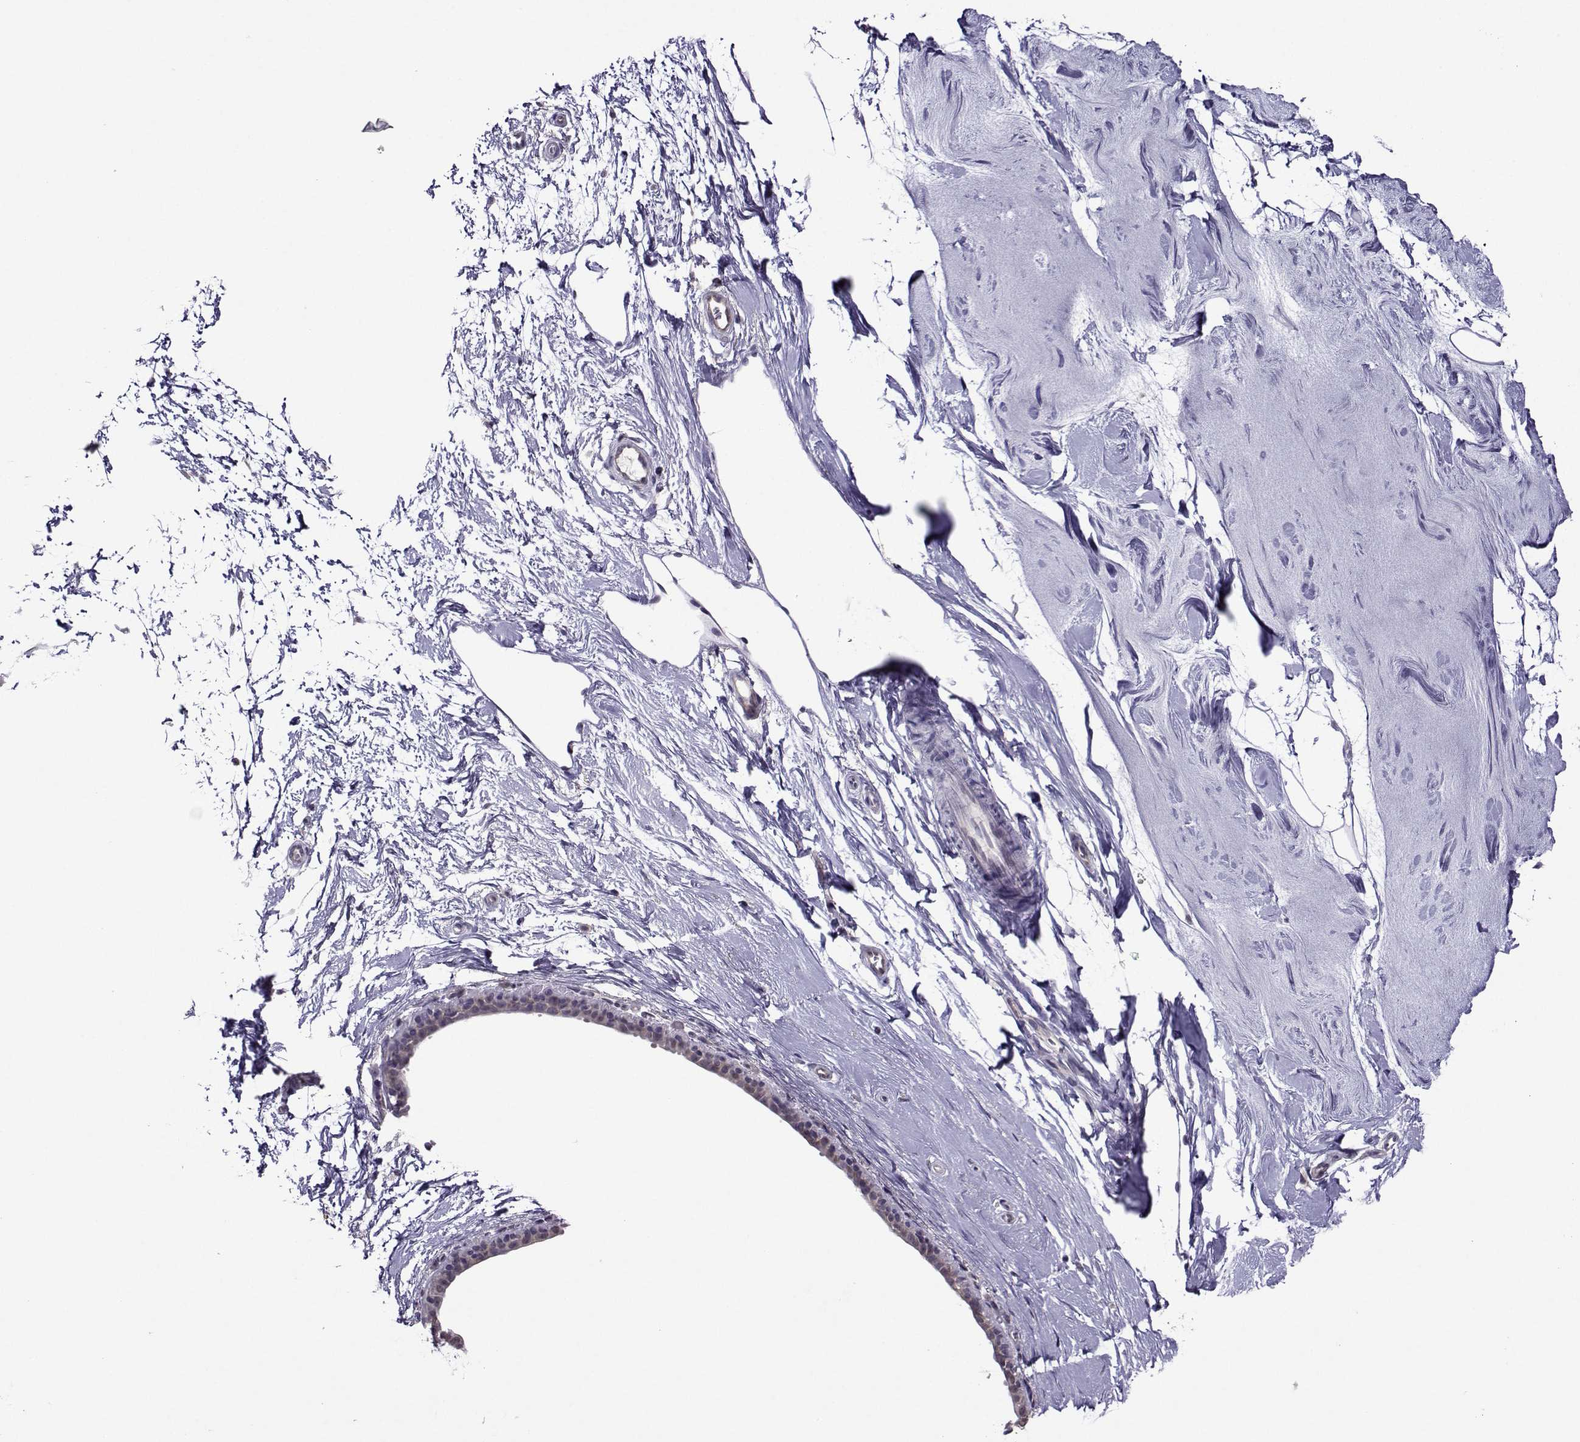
{"staining": {"intensity": "negative", "quantity": "none", "location": "none"}, "tissue": "breast", "cell_type": "Adipocytes", "image_type": "normal", "snomed": [{"axis": "morphology", "description": "Normal tissue, NOS"}, {"axis": "topography", "description": "Breast"}], "caption": "Unremarkable breast was stained to show a protein in brown. There is no significant expression in adipocytes. Brightfield microscopy of immunohistochemistry (IHC) stained with DAB (brown) and hematoxylin (blue), captured at high magnification.", "gene": "DDX20", "patient": {"sex": "female", "age": 49}}